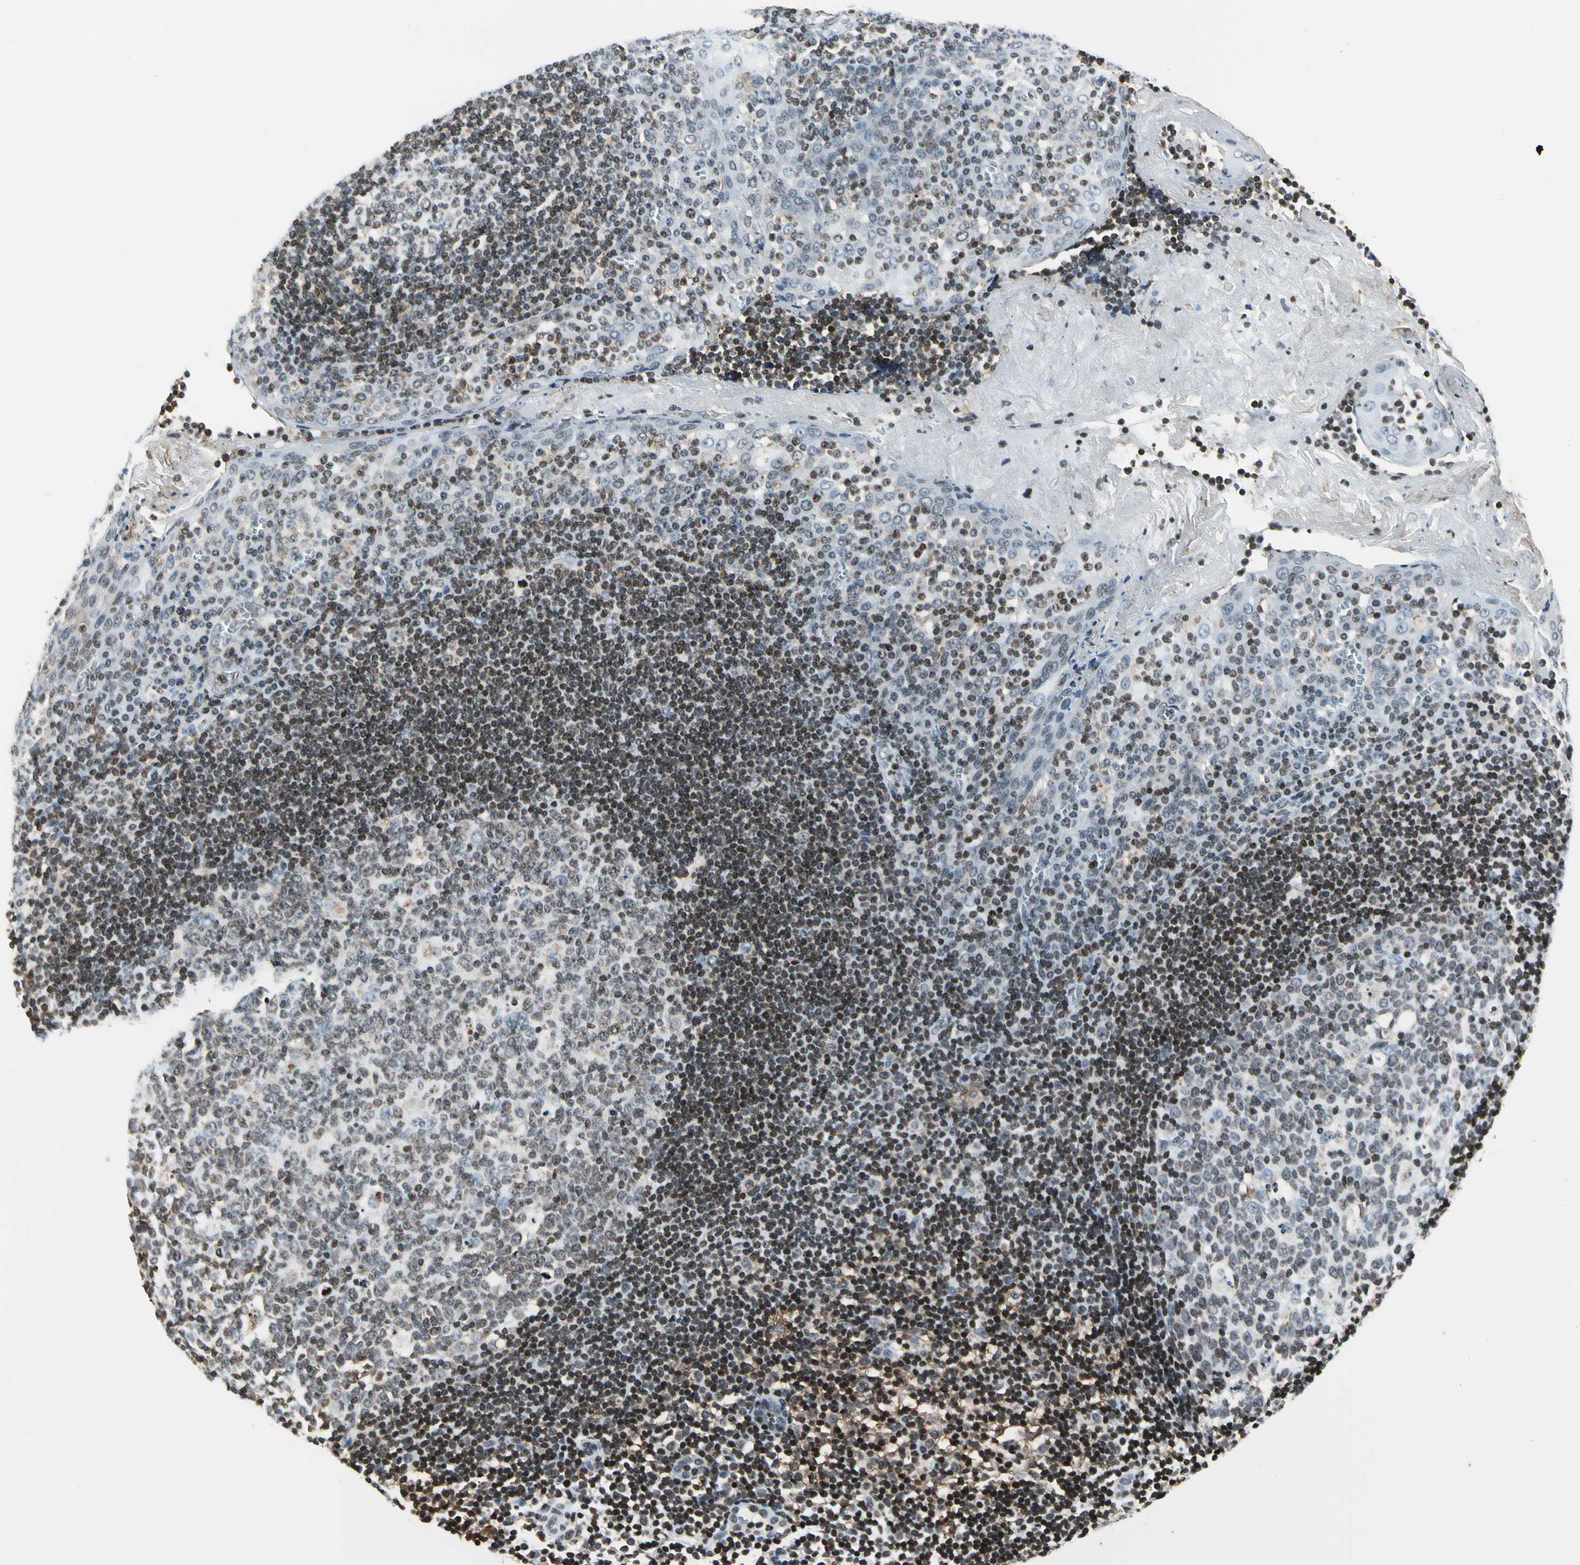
{"staining": {"intensity": "weak", "quantity": "25%-75%", "location": "cytoplasmic/membranous,nuclear"}, "tissue": "tonsil", "cell_type": "Germinal center cells", "image_type": "normal", "snomed": [{"axis": "morphology", "description": "Normal tissue, NOS"}, {"axis": "topography", "description": "Tonsil"}], "caption": "Brown immunohistochemical staining in benign human tonsil reveals weak cytoplasmic/membranous,nuclear positivity in approximately 25%-75% of germinal center cells.", "gene": "FER", "patient": {"sex": "female", "age": 41}}